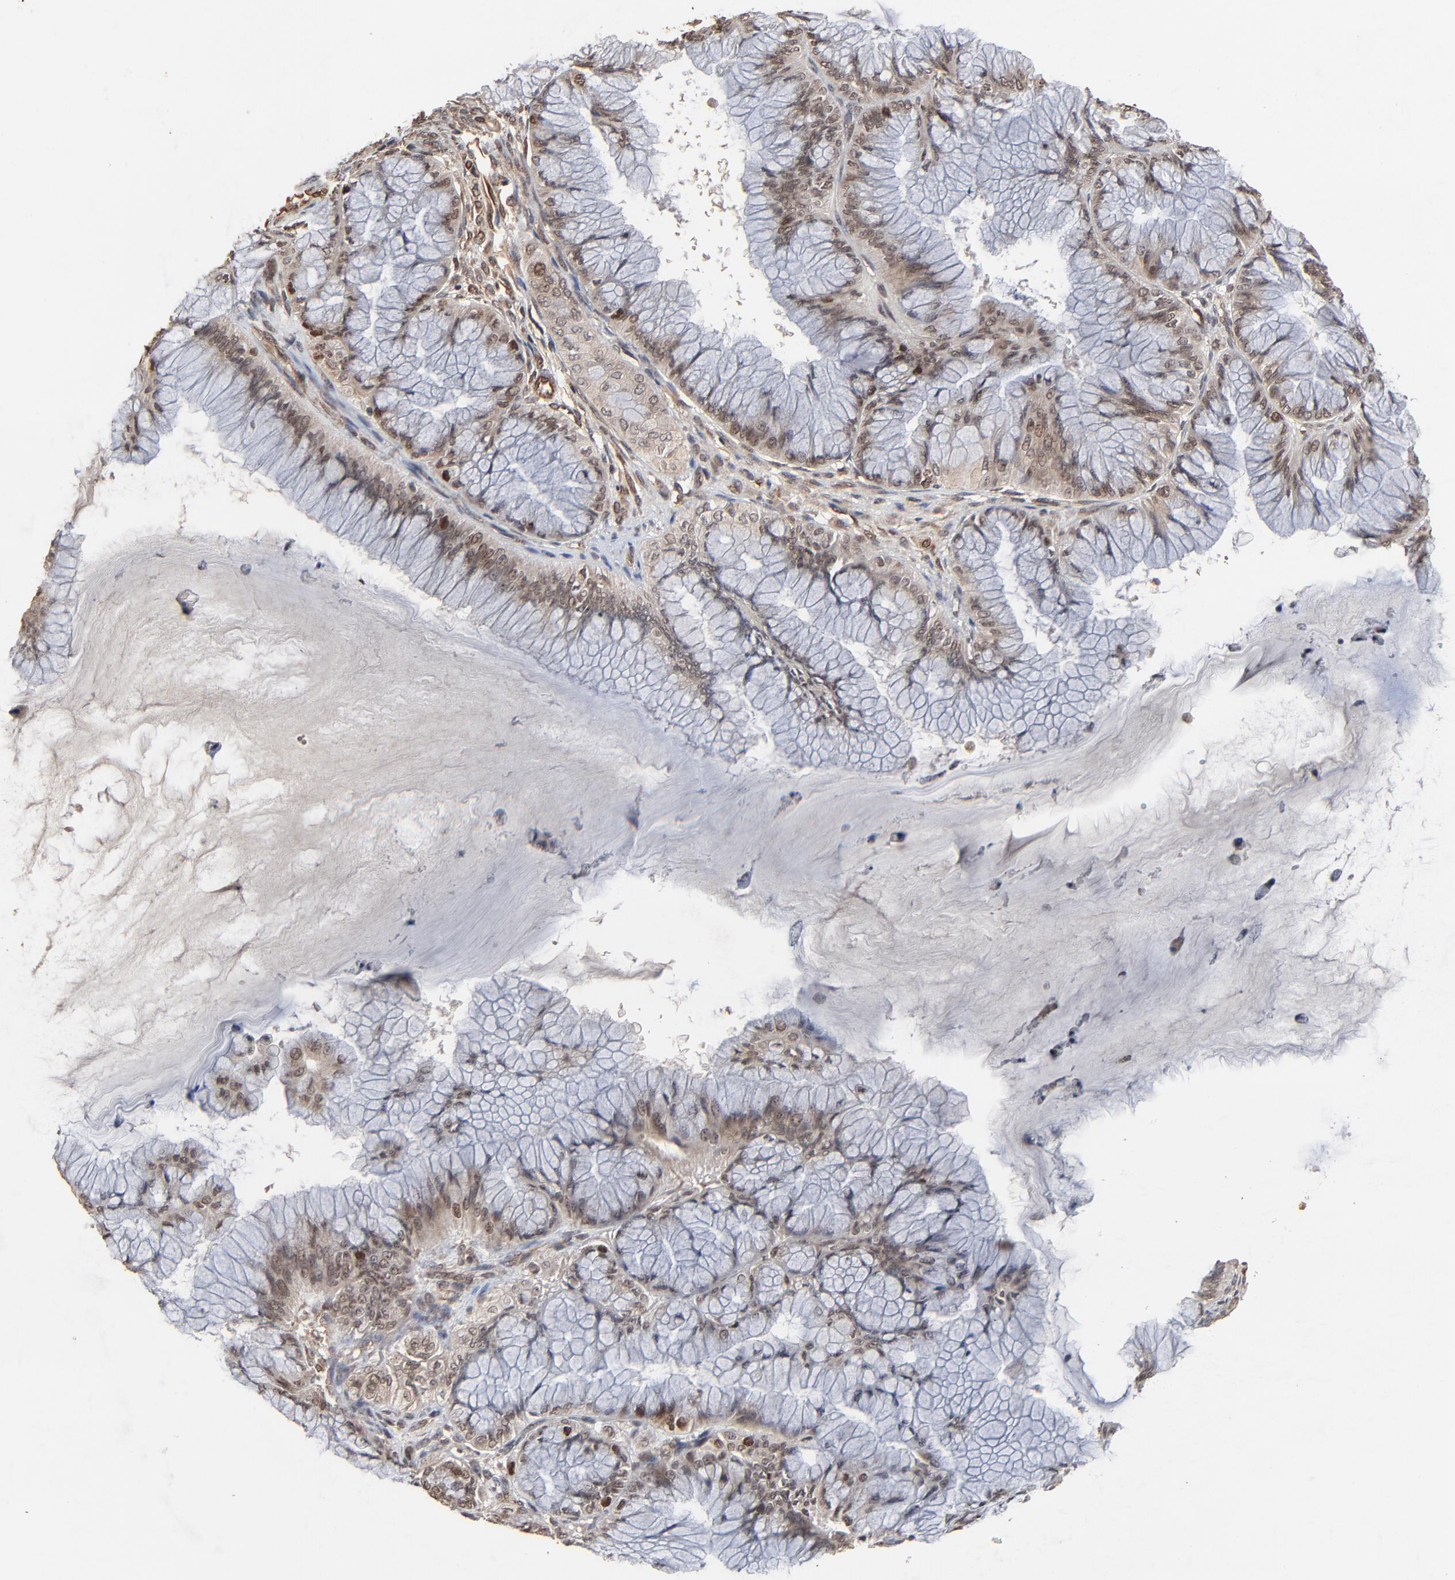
{"staining": {"intensity": "moderate", "quantity": ">75%", "location": "nuclear"}, "tissue": "ovarian cancer", "cell_type": "Tumor cells", "image_type": "cancer", "snomed": [{"axis": "morphology", "description": "Cystadenocarcinoma, mucinous, NOS"}, {"axis": "topography", "description": "Ovary"}], "caption": "An image showing moderate nuclear expression in approximately >75% of tumor cells in mucinous cystadenocarcinoma (ovarian), as visualized by brown immunohistochemical staining.", "gene": "FAM227A", "patient": {"sex": "female", "age": 63}}